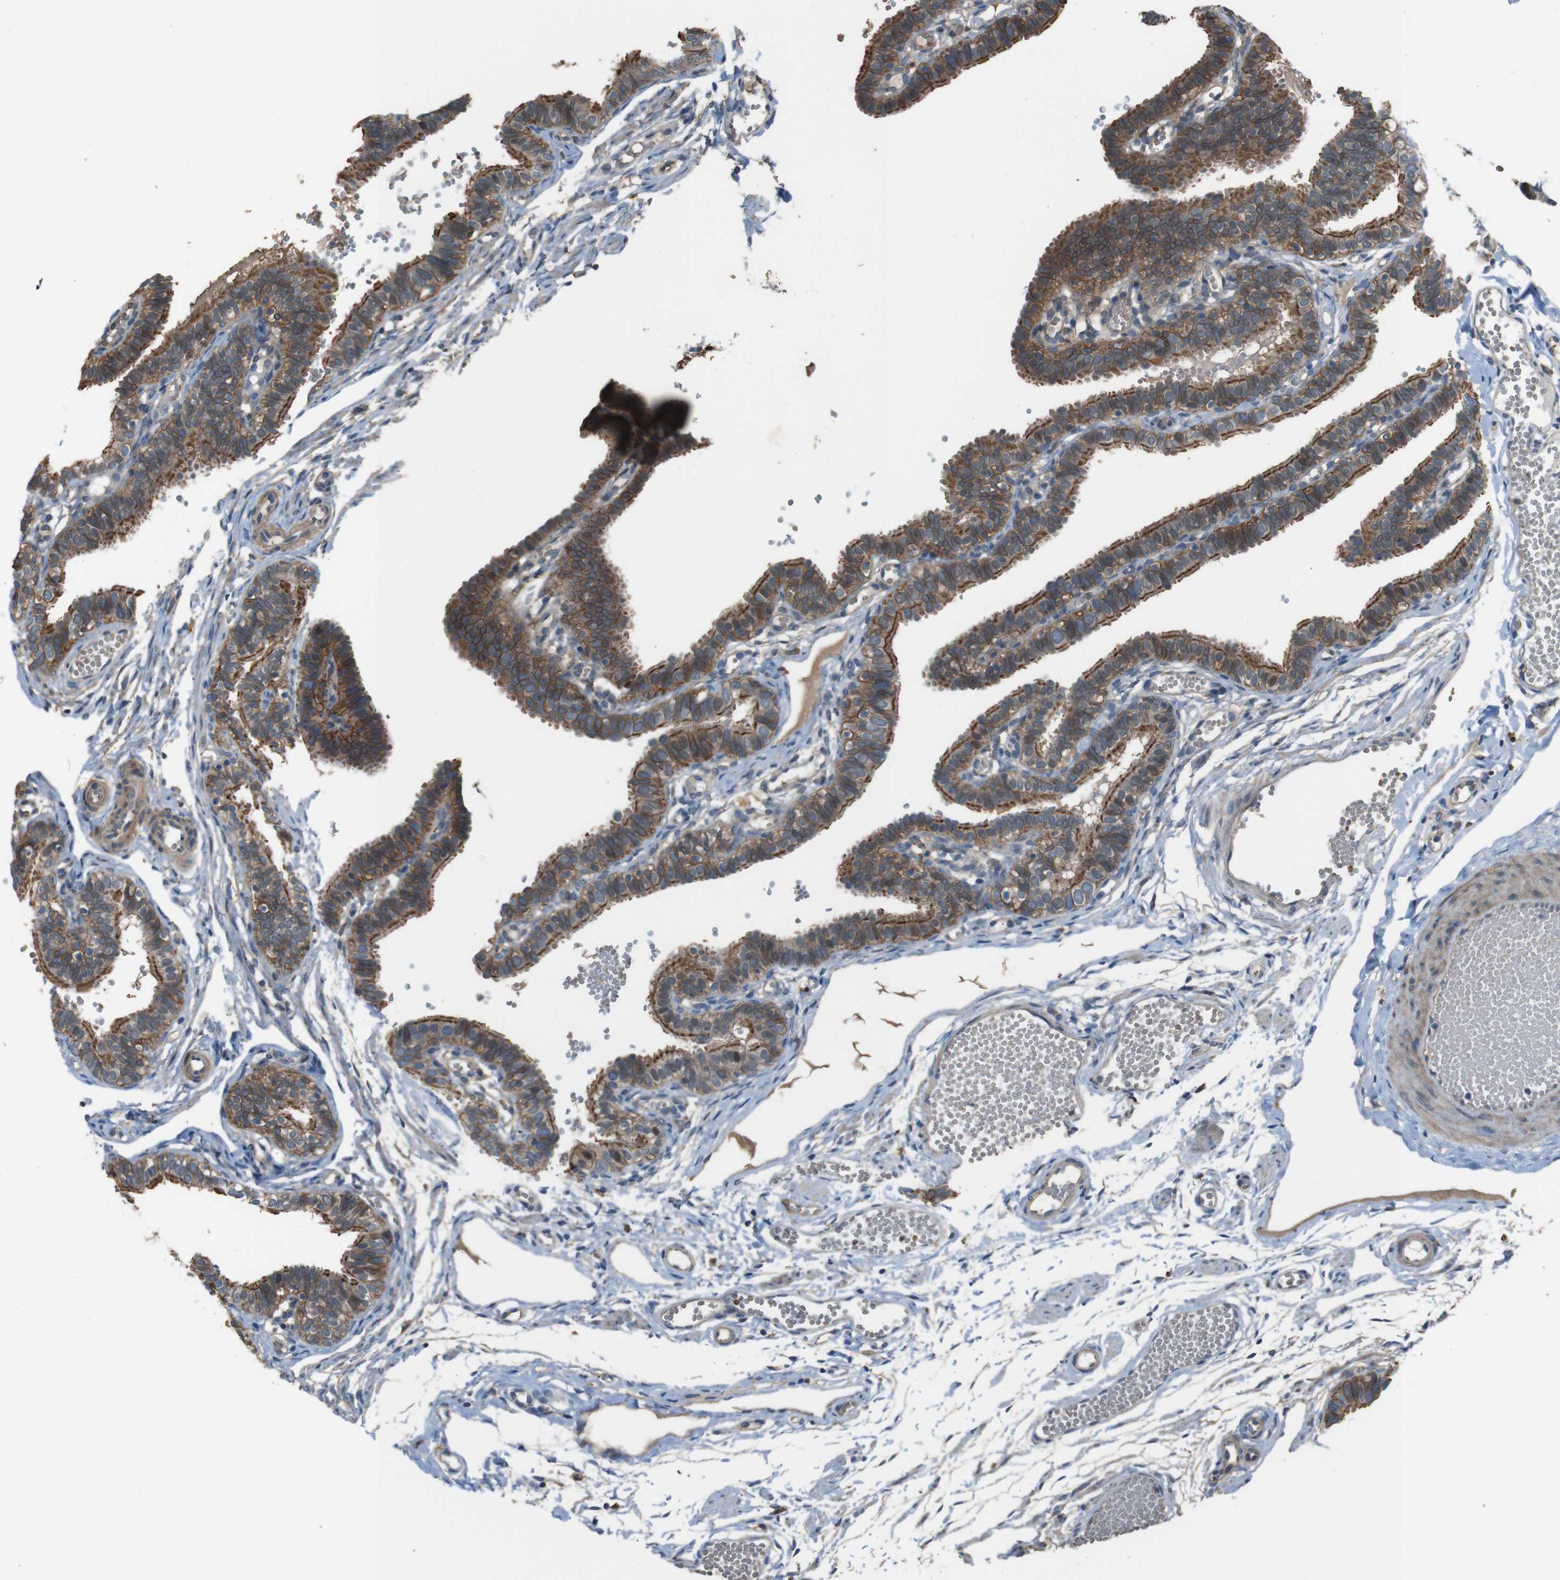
{"staining": {"intensity": "strong", "quantity": "25%-75%", "location": "cytoplasmic/membranous"}, "tissue": "fallopian tube", "cell_type": "Glandular cells", "image_type": "normal", "snomed": [{"axis": "morphology", "description": "Normal tissue, NOS"}, {"axis": "topography", "description": "Fallopian tube"}, {"axis": "topography", "description": "Placenta"}], "caption": "The photomicrograph shows immunohistochemical staining of unremarkable fallopian tube. There is strong cytoplasmic/membranous expression is identified in approximately 25%-75% of glandular cells.", "gene": "ATP2B1", "patient": {"sex": "female", "age": 34}}